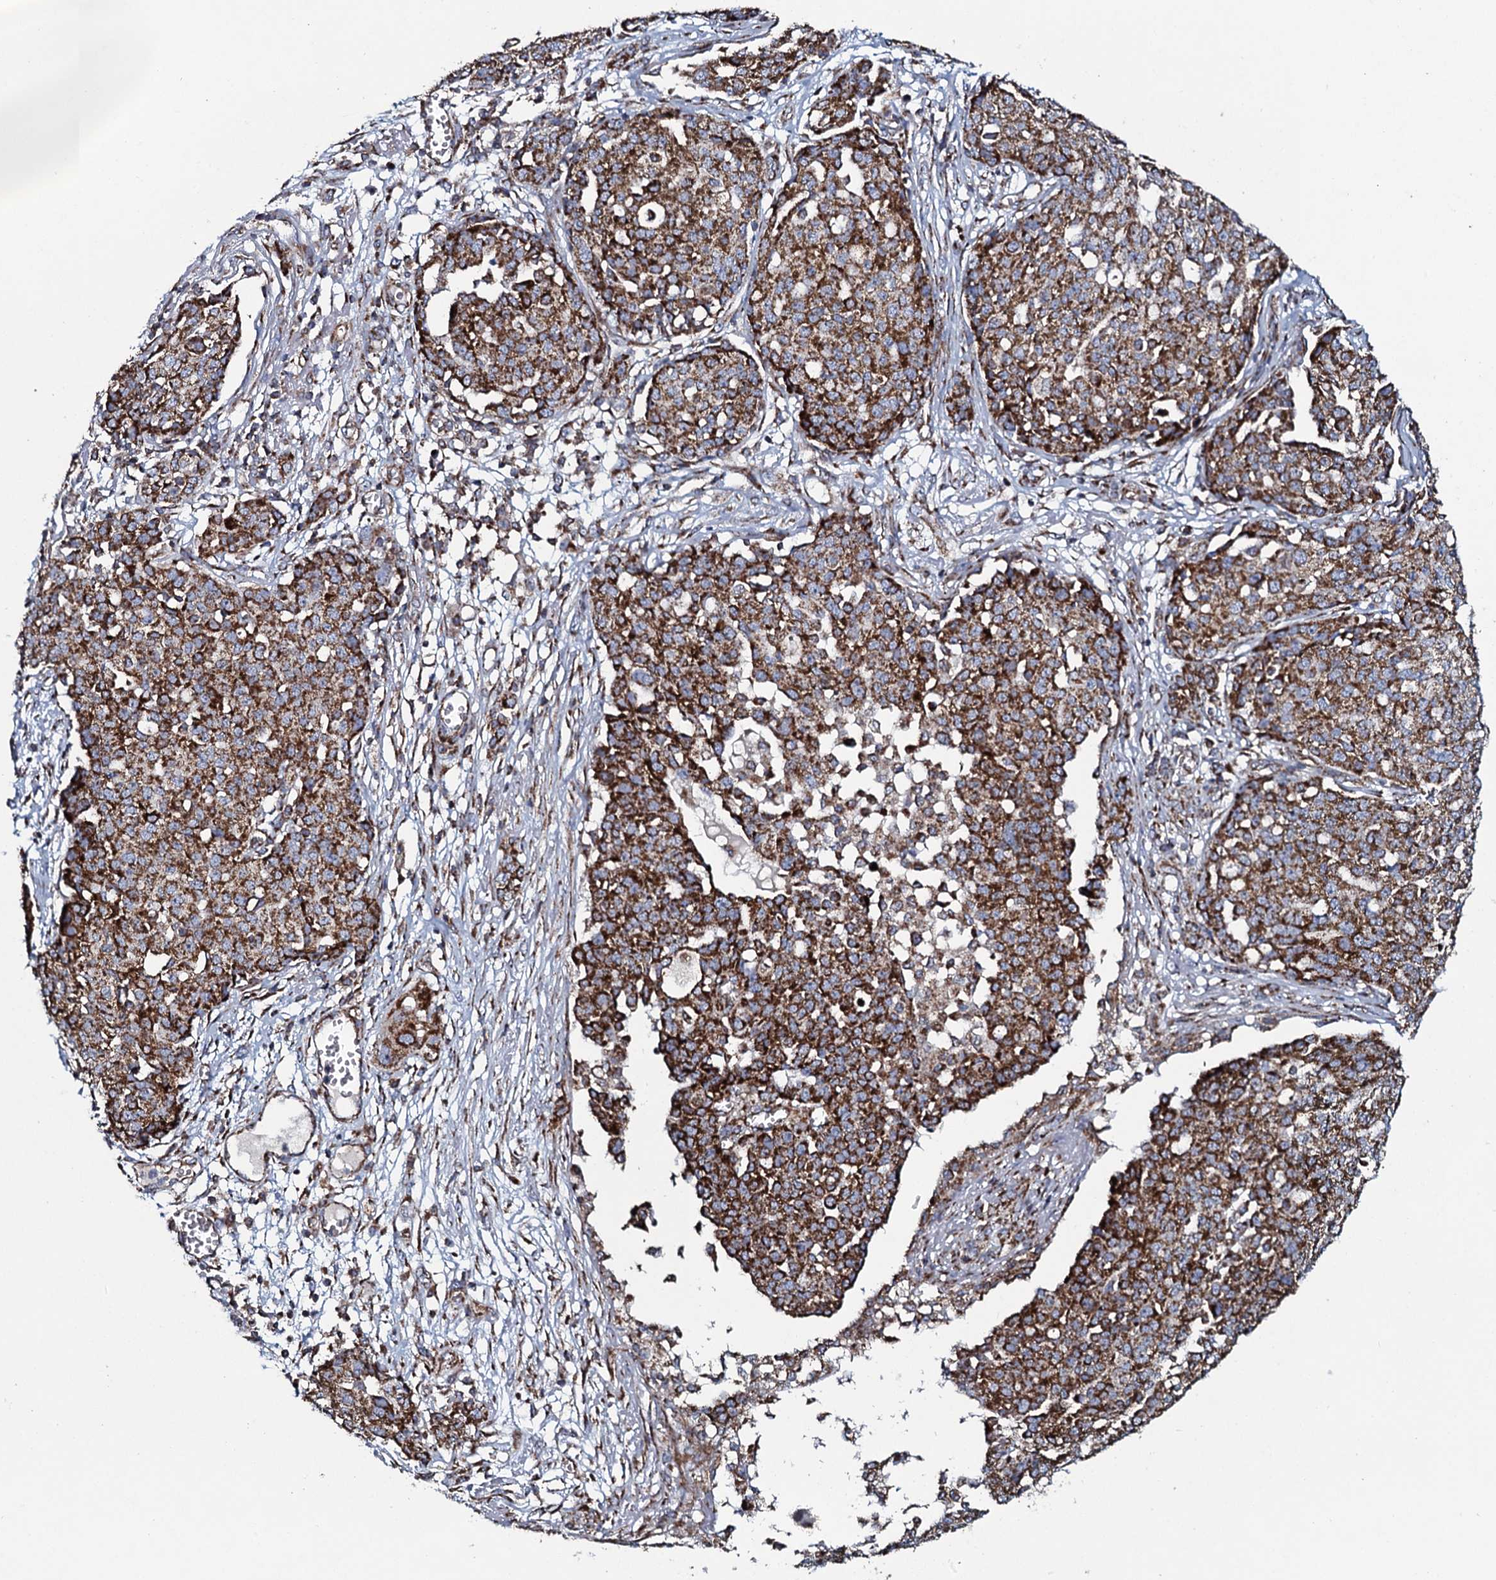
{"staining": {"intensity": "strong", "quantity": ">75%", "location": "cytoplasmic/membranous"}, "tissue": "ovarian cancer", "cell_type": "Tumor cells", "image_type": "cancer", "snomed": [{"axis": "morphology", "description": "Cystadenocarcinoma, serous, NOS"}, {"axis": "topography", "description": "Soft tissue"}, {"axis": "topography", "description": "Ovary"}], "caption": "Human serous cystadenocarcinoma (ovarian) stained for a protein (brown) reveals strong cytoplasmic/membranous positive positivity in approximately >75% of tumor cells.", "gene": "EVC2", "patient": {"sex": "female", "age": 57}}